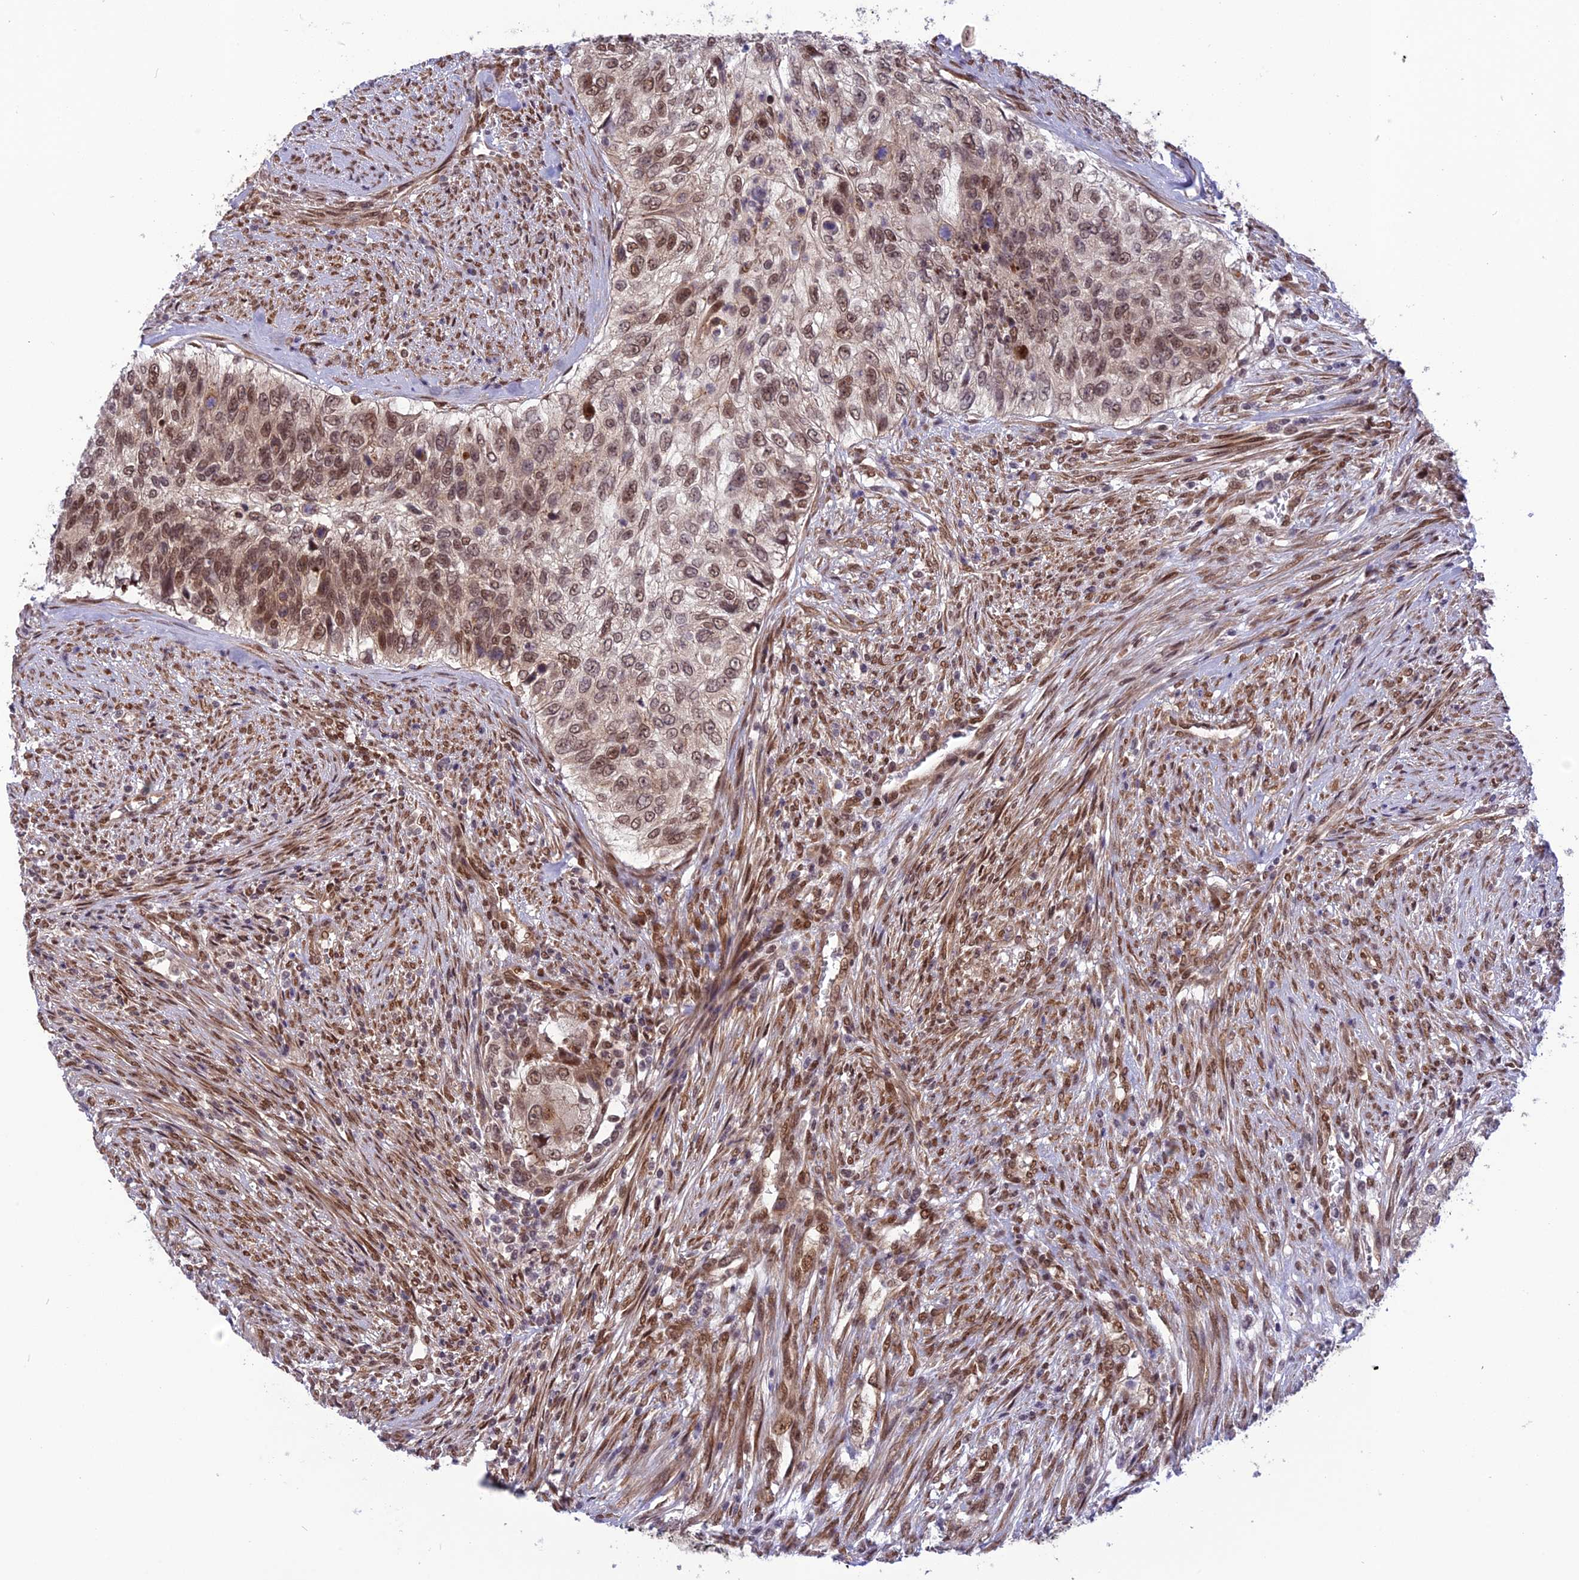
{"staining": {"intensity": "moderate", "quantity": ">75%", "location": "nuclear"}, "tissue": "urothelial cancer", "cell_type": "Tumor cells", "image_type": "cancer", "snomed": [{"axis": "morphology", "description": "Urothelial carcinoma, High grade"}, {"axis": "topography", "description": "Urinary bladder"}], "caption": "Urothelial carcinoma (high-grade) was stained to show a protein in brown. There is medium levels of moderate nuclear positivity in approximately >75% of tumor cells.", "gene": "RTRAF", "patient": {"sex": "female", "age": 60}}